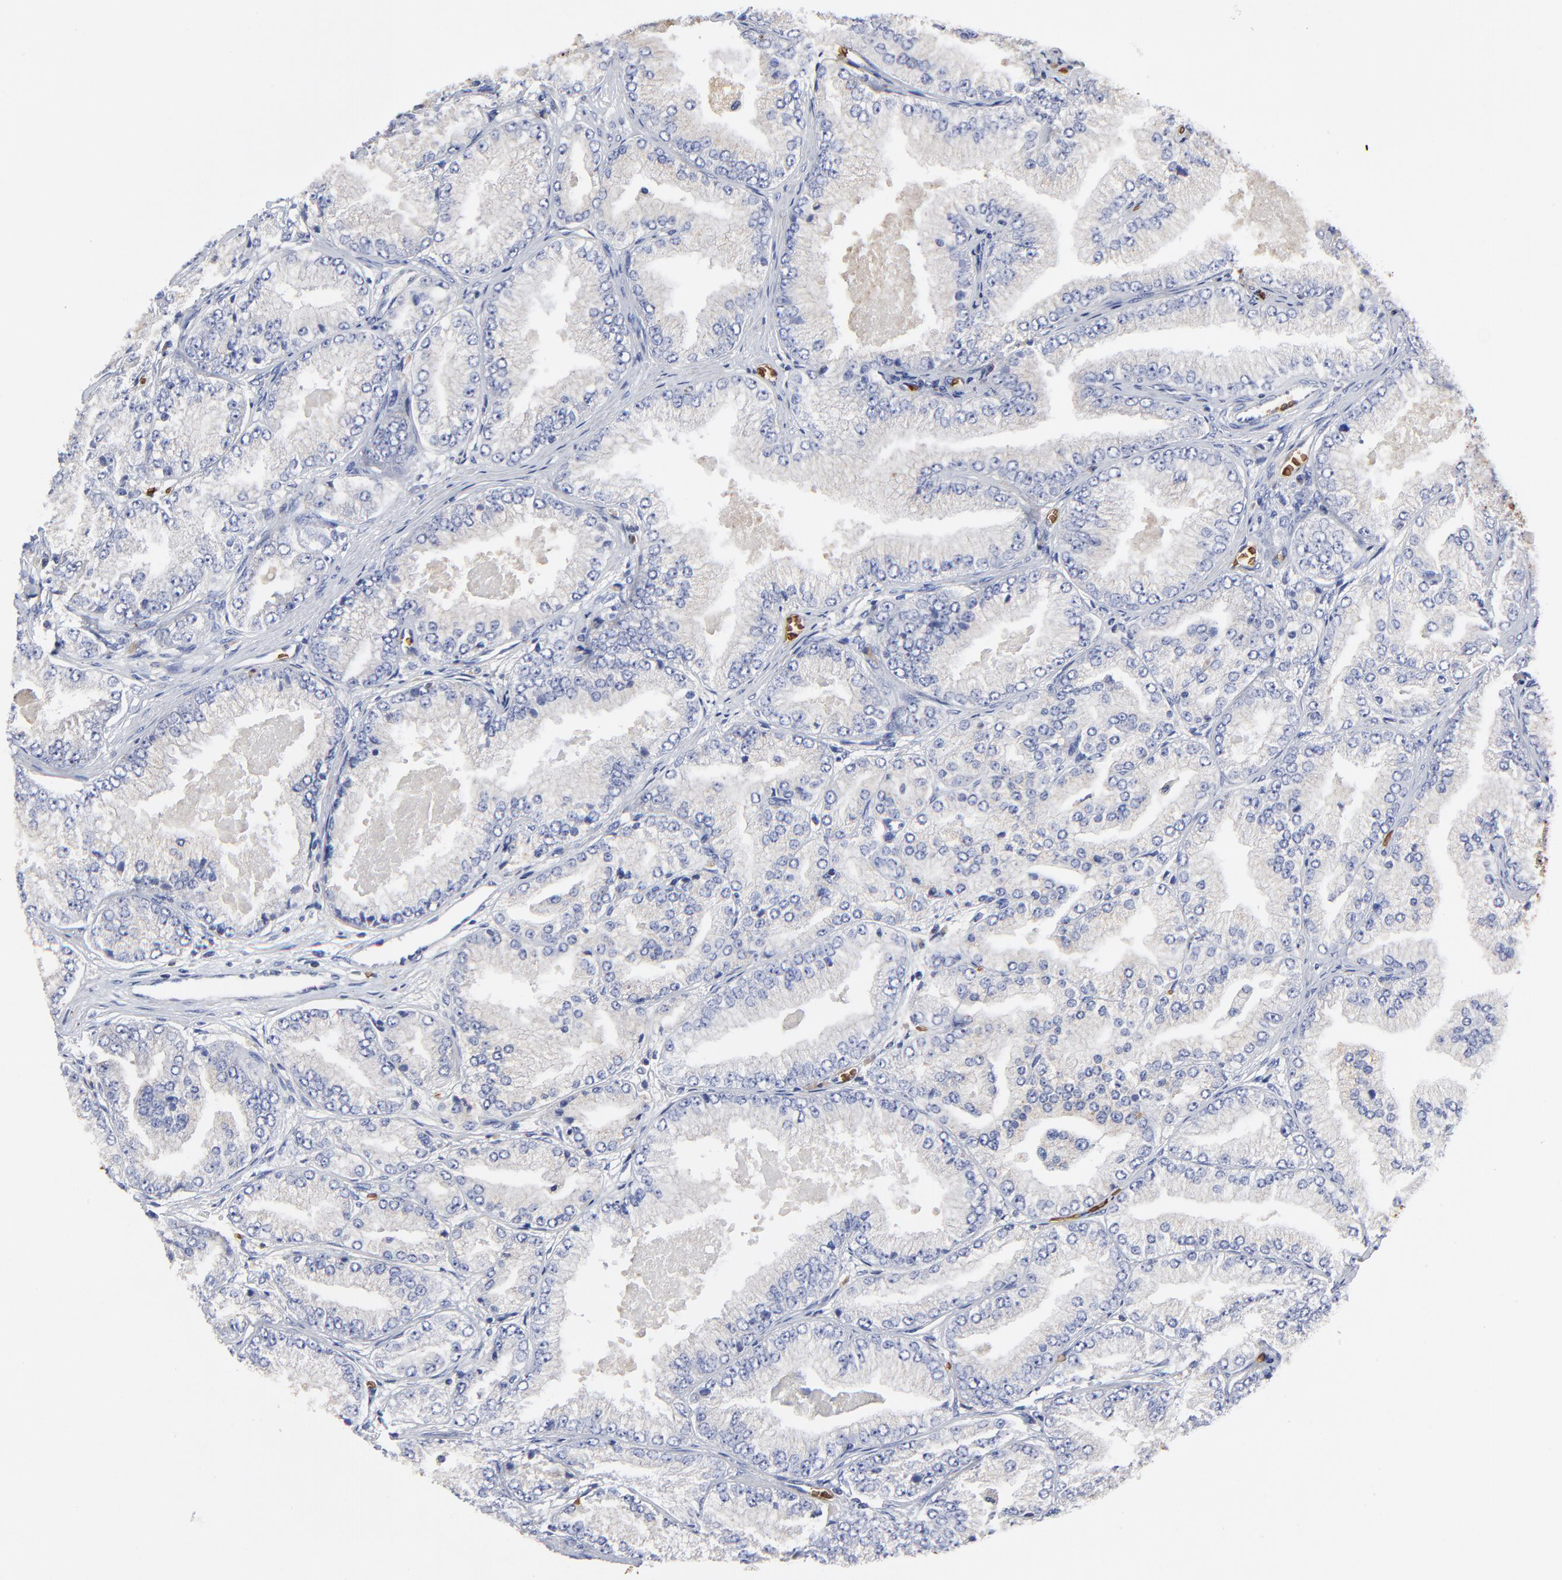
{"staining": {"intensity": "negative", "quantity": "none", "location": "none"}, "tissue": "prostate cancer", "cell_type": "Tumor cells", "image_type": "cancer", "snomed": [{"axis": "morphology", "description": "Adenocarcinoma, High grade"}, {"axis": "topography", "description": "Prostate"}], "caption": "The histopathology image demonstrates no significant positivity in tumor cells of prostate cancer. (DAB immunohistochemistry (IHC) visualized using brightfield microscopy, high magnification).", "gene": "PAG1", "patient": {"sex": "male", "age": 61}}